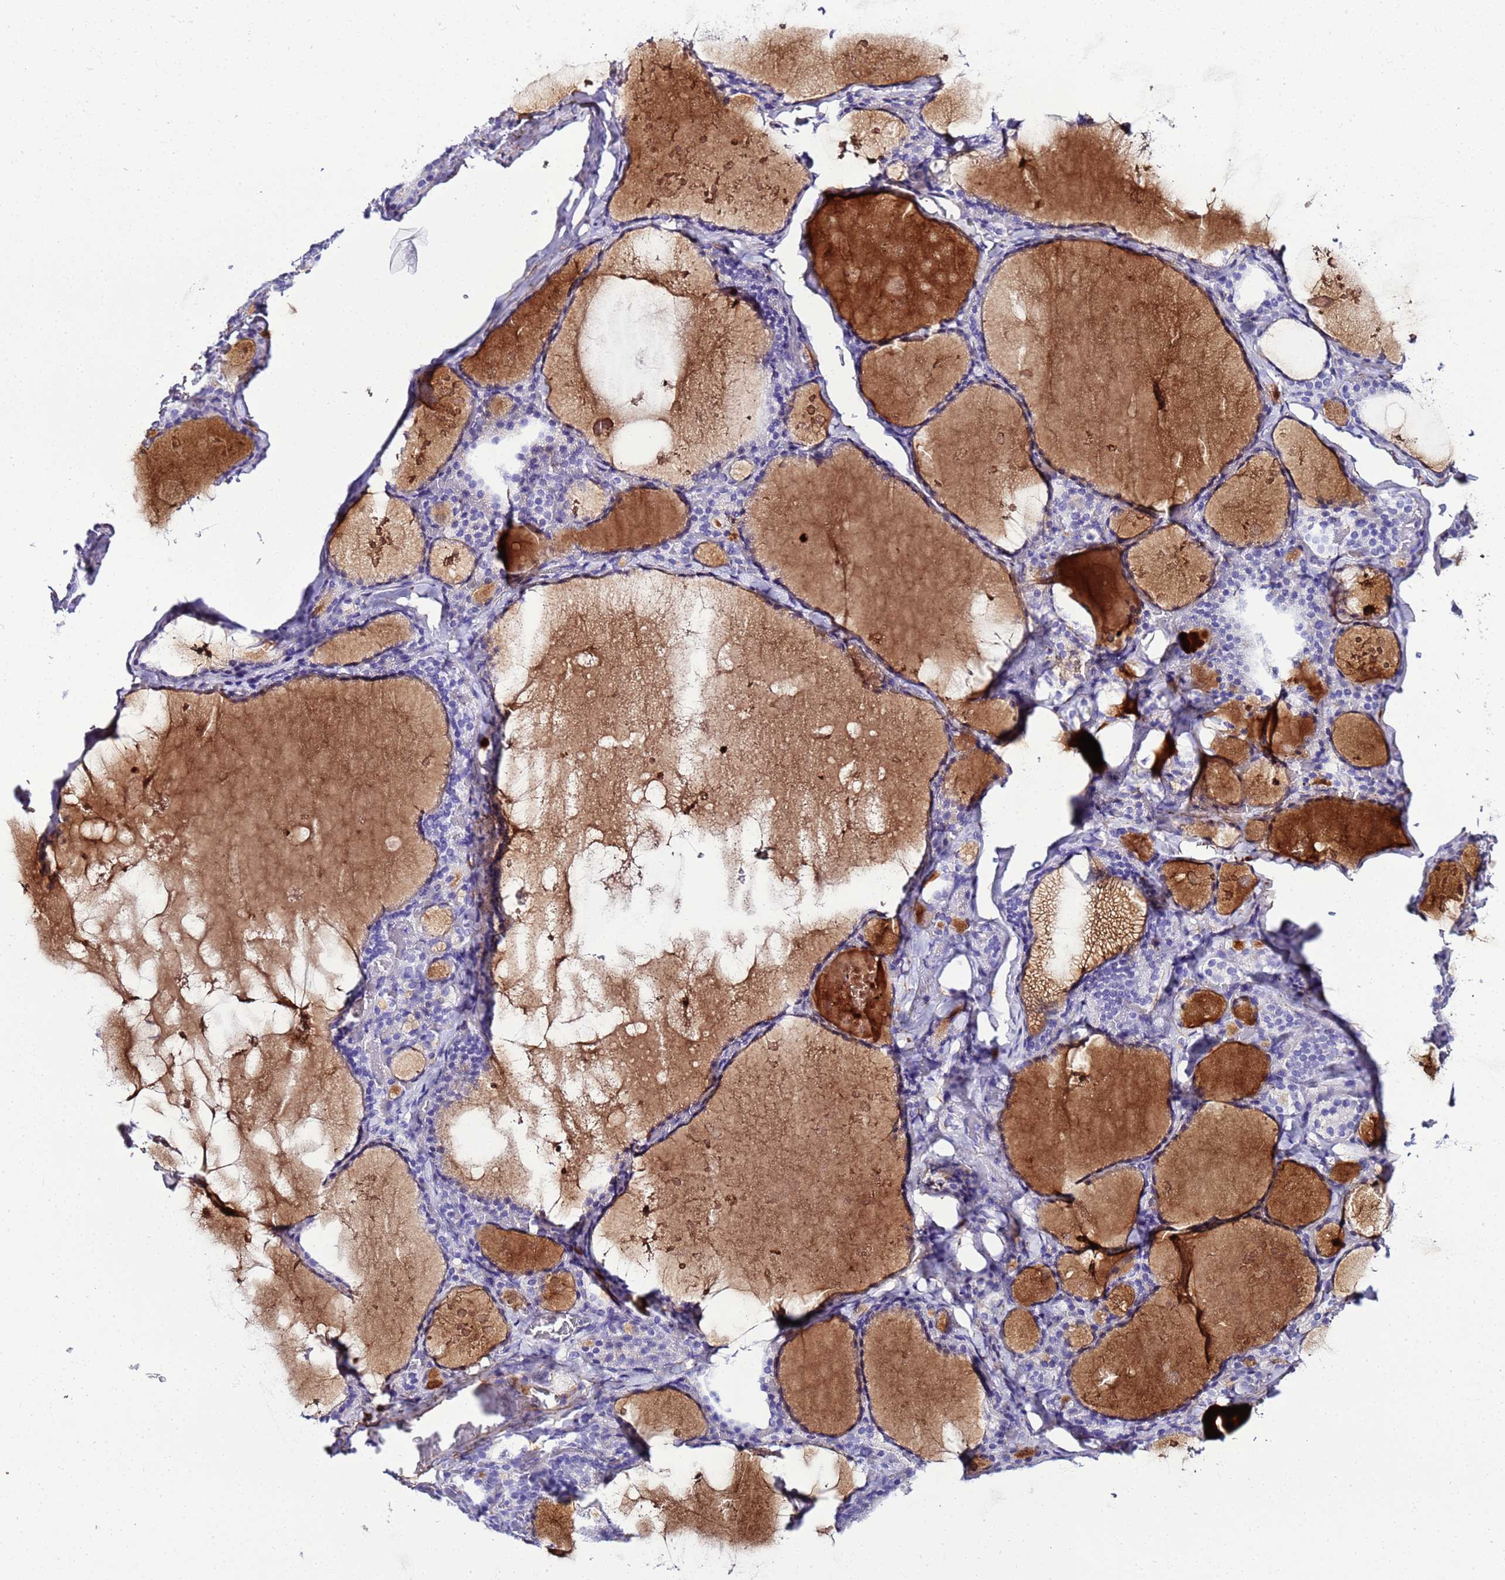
{"staining": {"intensity": "negative", "quantity": "none", "location": "none"}, "tissue": "thyroid gland", "cell_type": "Glandular cells", "image_type": "normal", "snomed": [{"axis": "morphology", "description": "Normal tissue, NOS"}, {"axis": "topography", "description": "Thyroid gland"}], "caption": "Immunohistochemical staining of normal thyroid gland shows no significant staining in glandular cells.", "gene": "CFHR1", "patient": {"sex": "male", "age": 56}}